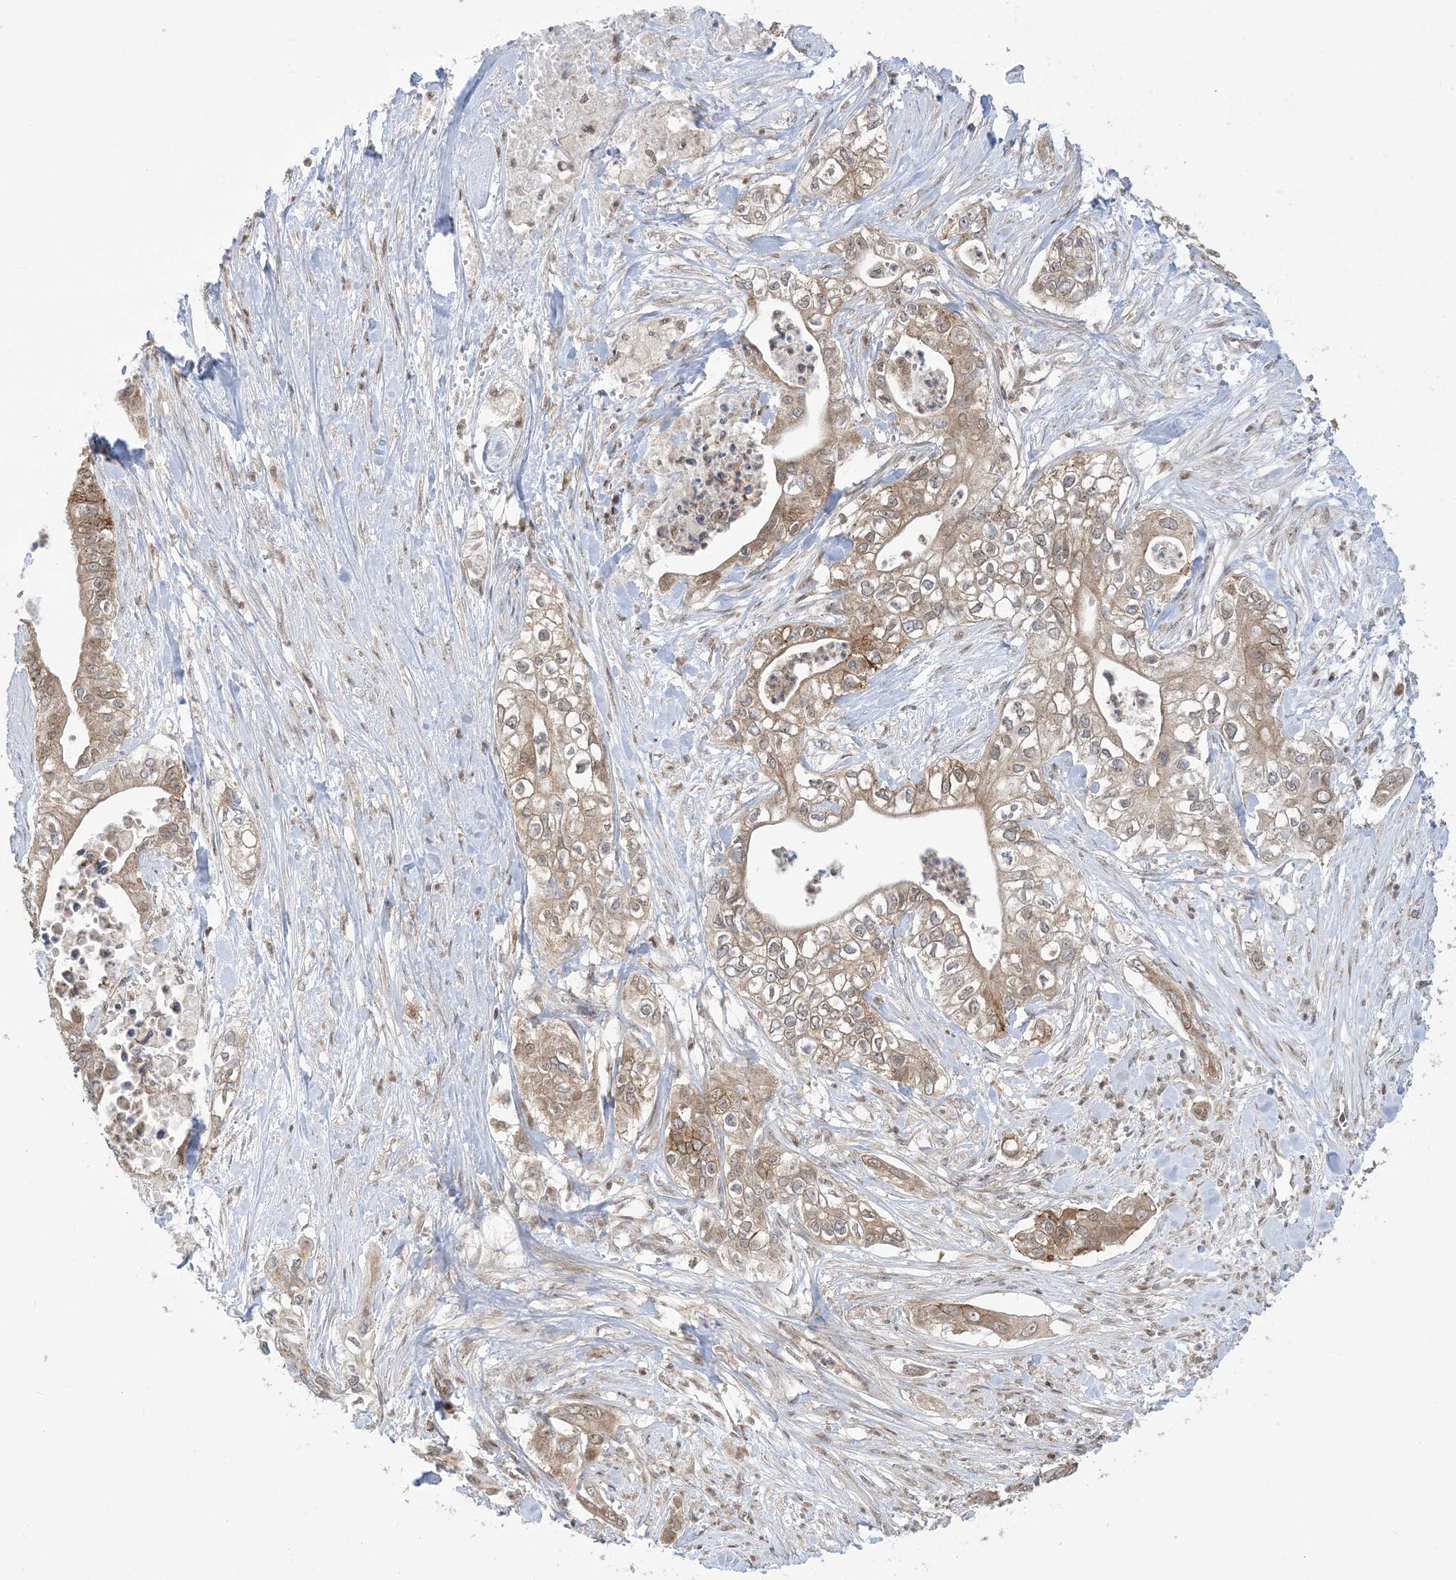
{"staining": {"intensity": "moderate", "quantity": ">75%", "location": "cytoplasmic/membranous"}, "tissue": "pancreatic cancer", "cell_type": "Tumor cells", "image_type": "cancer", "snomed": [{"axis": "morphology", "description": "Adenocarcinoma, NOS"}, {"axis": "topography", "description": "Pancreas"}], "caption": "Pancreatic cancer (adenocarcinoma) stained for a protein (brown) shows moderate cytoplasmic/membranous positive positivity in approximately >75% of tumor cells.", "gene": "CASP4", "patient": {"sex": "female", "age": 78}}